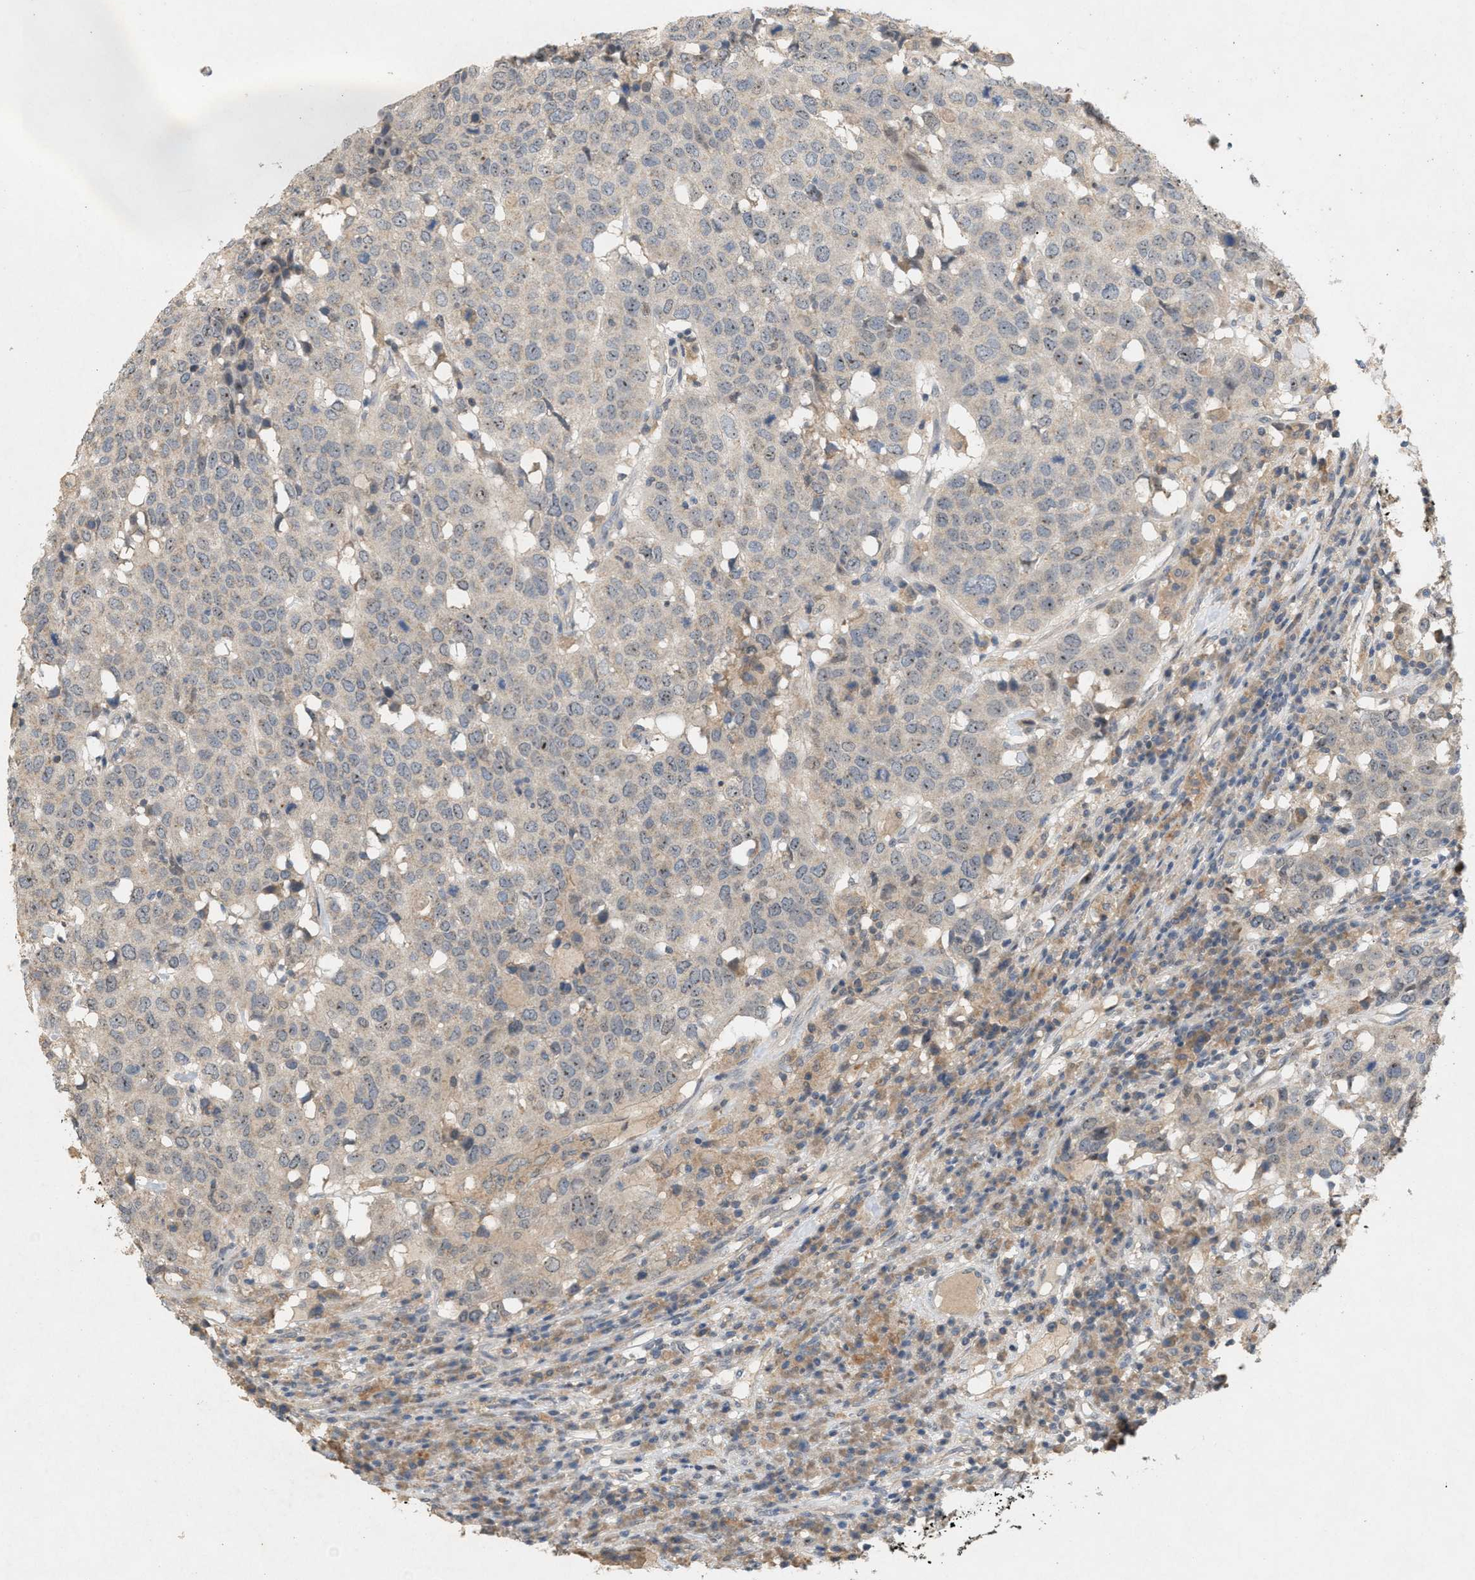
{"staining": {"intensity": "weak", "quantity": "<25%", "location": "nuclear"}, "tissue": "head and neck cancer", "cell_type": "Tumor cells", "image_type": "cancer", "snomed": [{"axis": "morphology", "description": "Squamous cell carcinoma, NOS"}, {"axis": "topography", "description": "Head-Neck"}], "caption": "Tumor cells are negative for brown protein staining in squamous cell carcinoma (head and neck).", "gene": "DCAF7", "patient": {"sex": "male", "age": 66}}